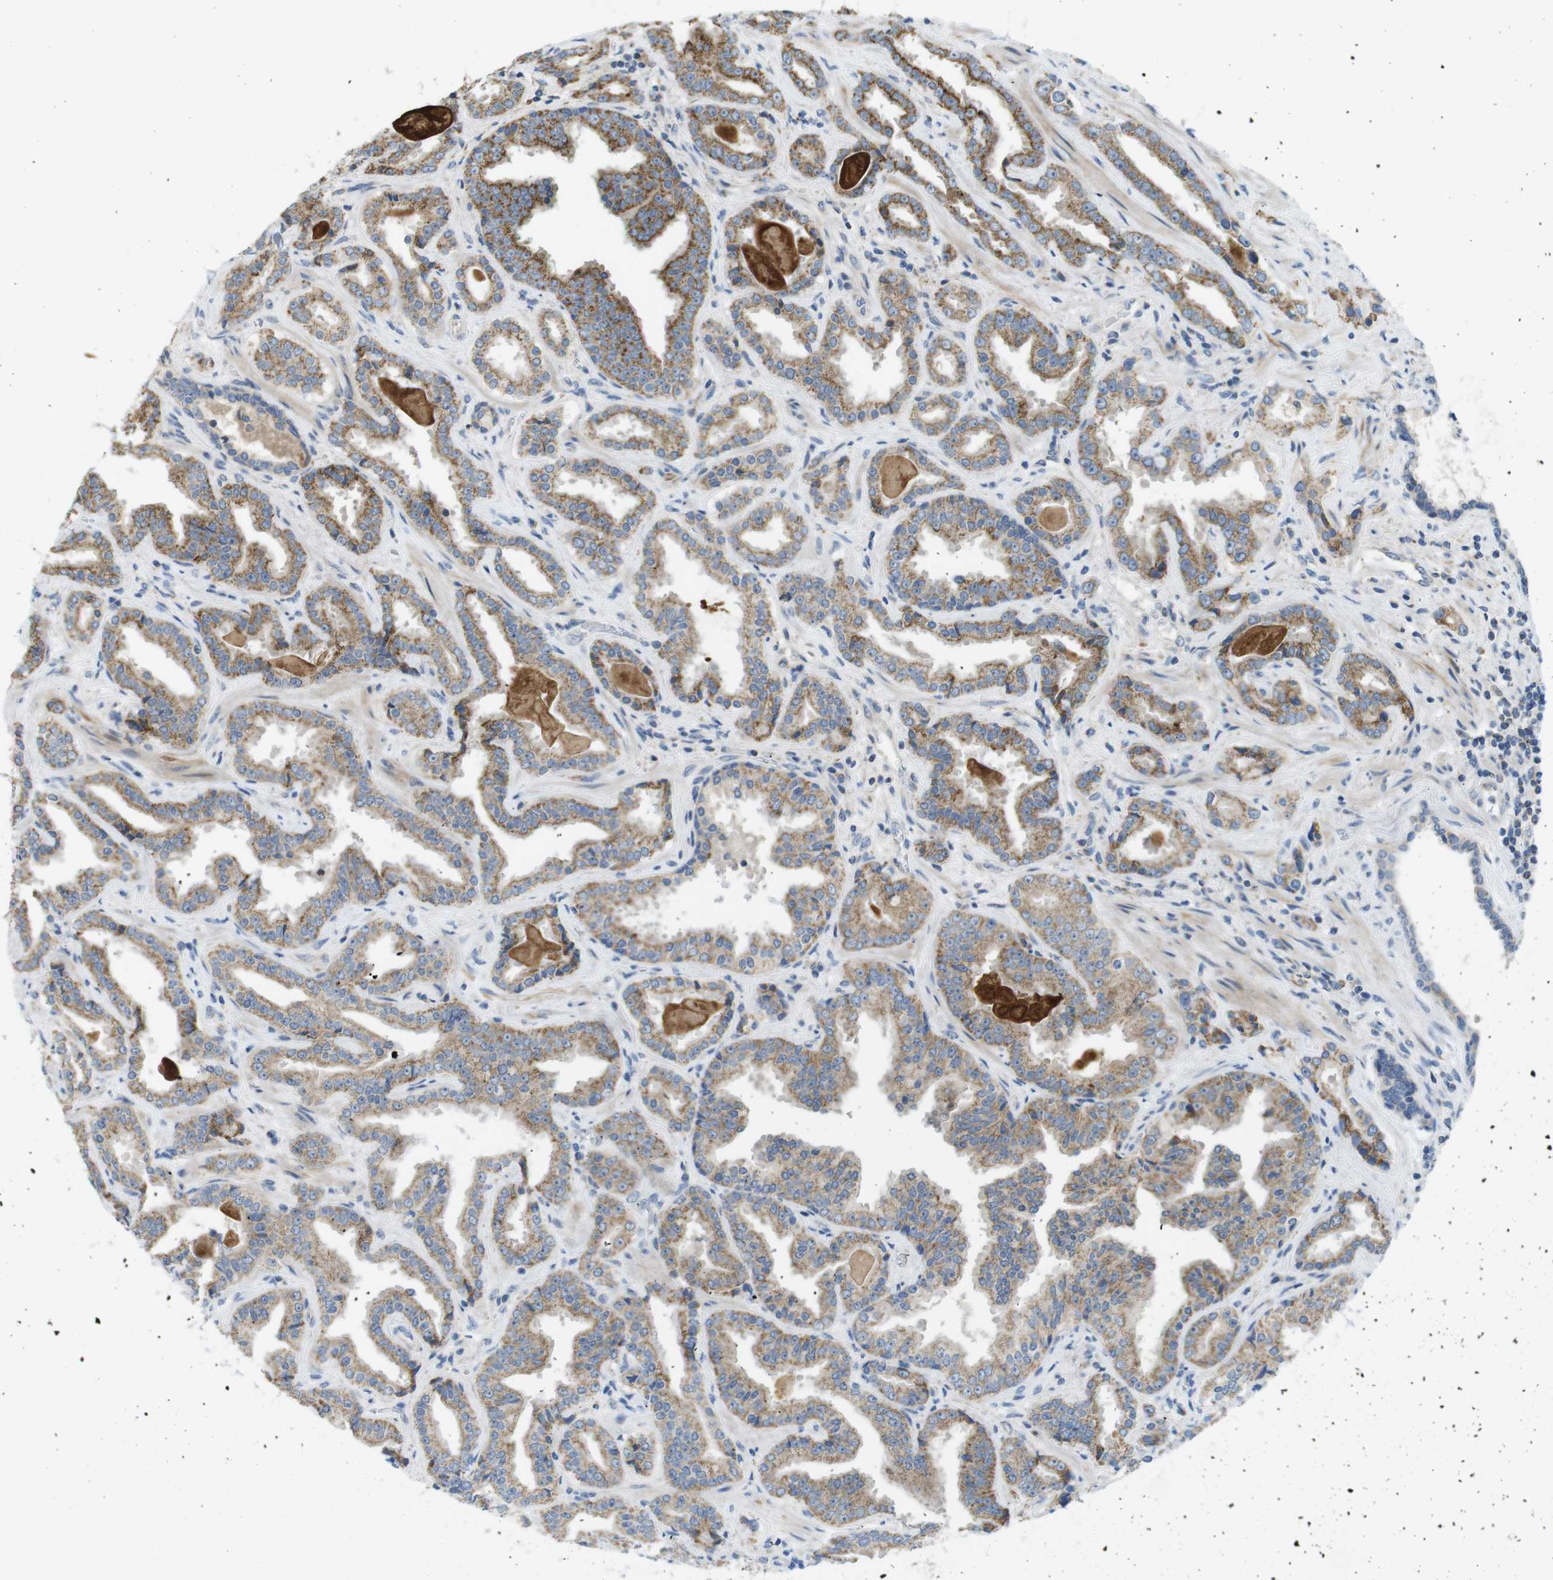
{"staining": {"intensity": "moderate", "quantity": ">75%", "location": "cytoplasmic/membranous"}, "tissue": "prostate cancer", "cell_type": "Tumor cells", "image_type": "cancer", "snomed": [{"axis": "morphology", "description": "Adenocarcinoma, Low grade"}, {"axis": "topography", "description": "Prostate"}], "caption": "High-power microscopy captured an immunohistochemistry micrograph of prostate cancer (low-grade adenocarcinoma), revealing moderate cytoplasmic/membranous expression in approximately >75% of tumor cells.", "gene": "MARCHF1", "patient": {"sex": "male", "age": 60}}